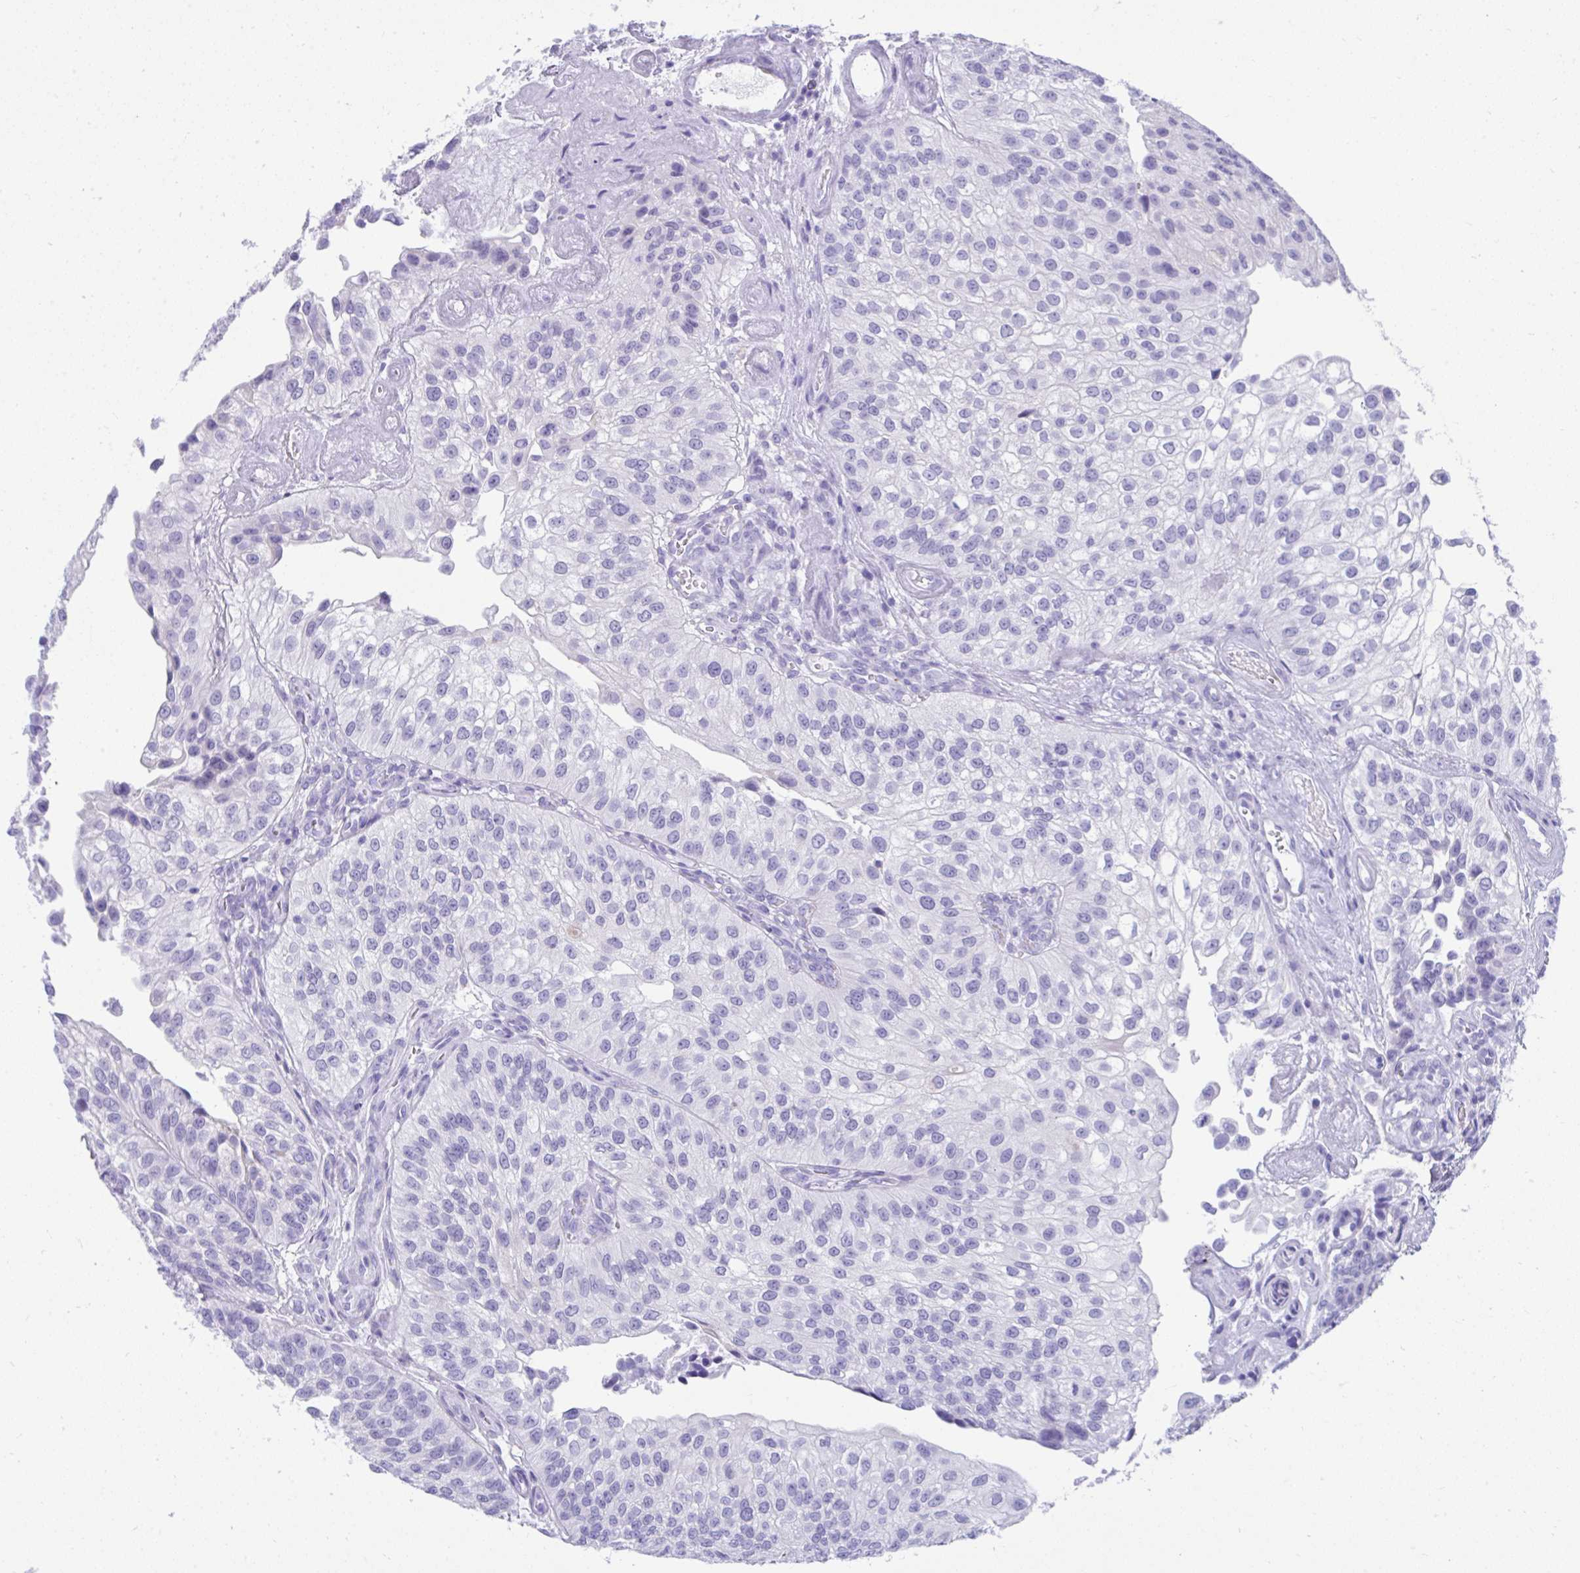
{"staining": {"intensity": "negative", "quantity": "none", "location": "none"}, "tissue": "urothelial cancer", "cell_type": "Tumor cells", "image_type": "cancer", "snomed": [{"axis": "morphology", "description": "Urothelial carcinoma, NOS"}, {"axis": "topography", "description": "Urinary bladder"}], "caption": "Immunohistochemical staining of human urothelial cancer reveals no significant positivity in tumor cells.", "gene": "PSCA", "patient": {"sex": "male", "age": 87}}